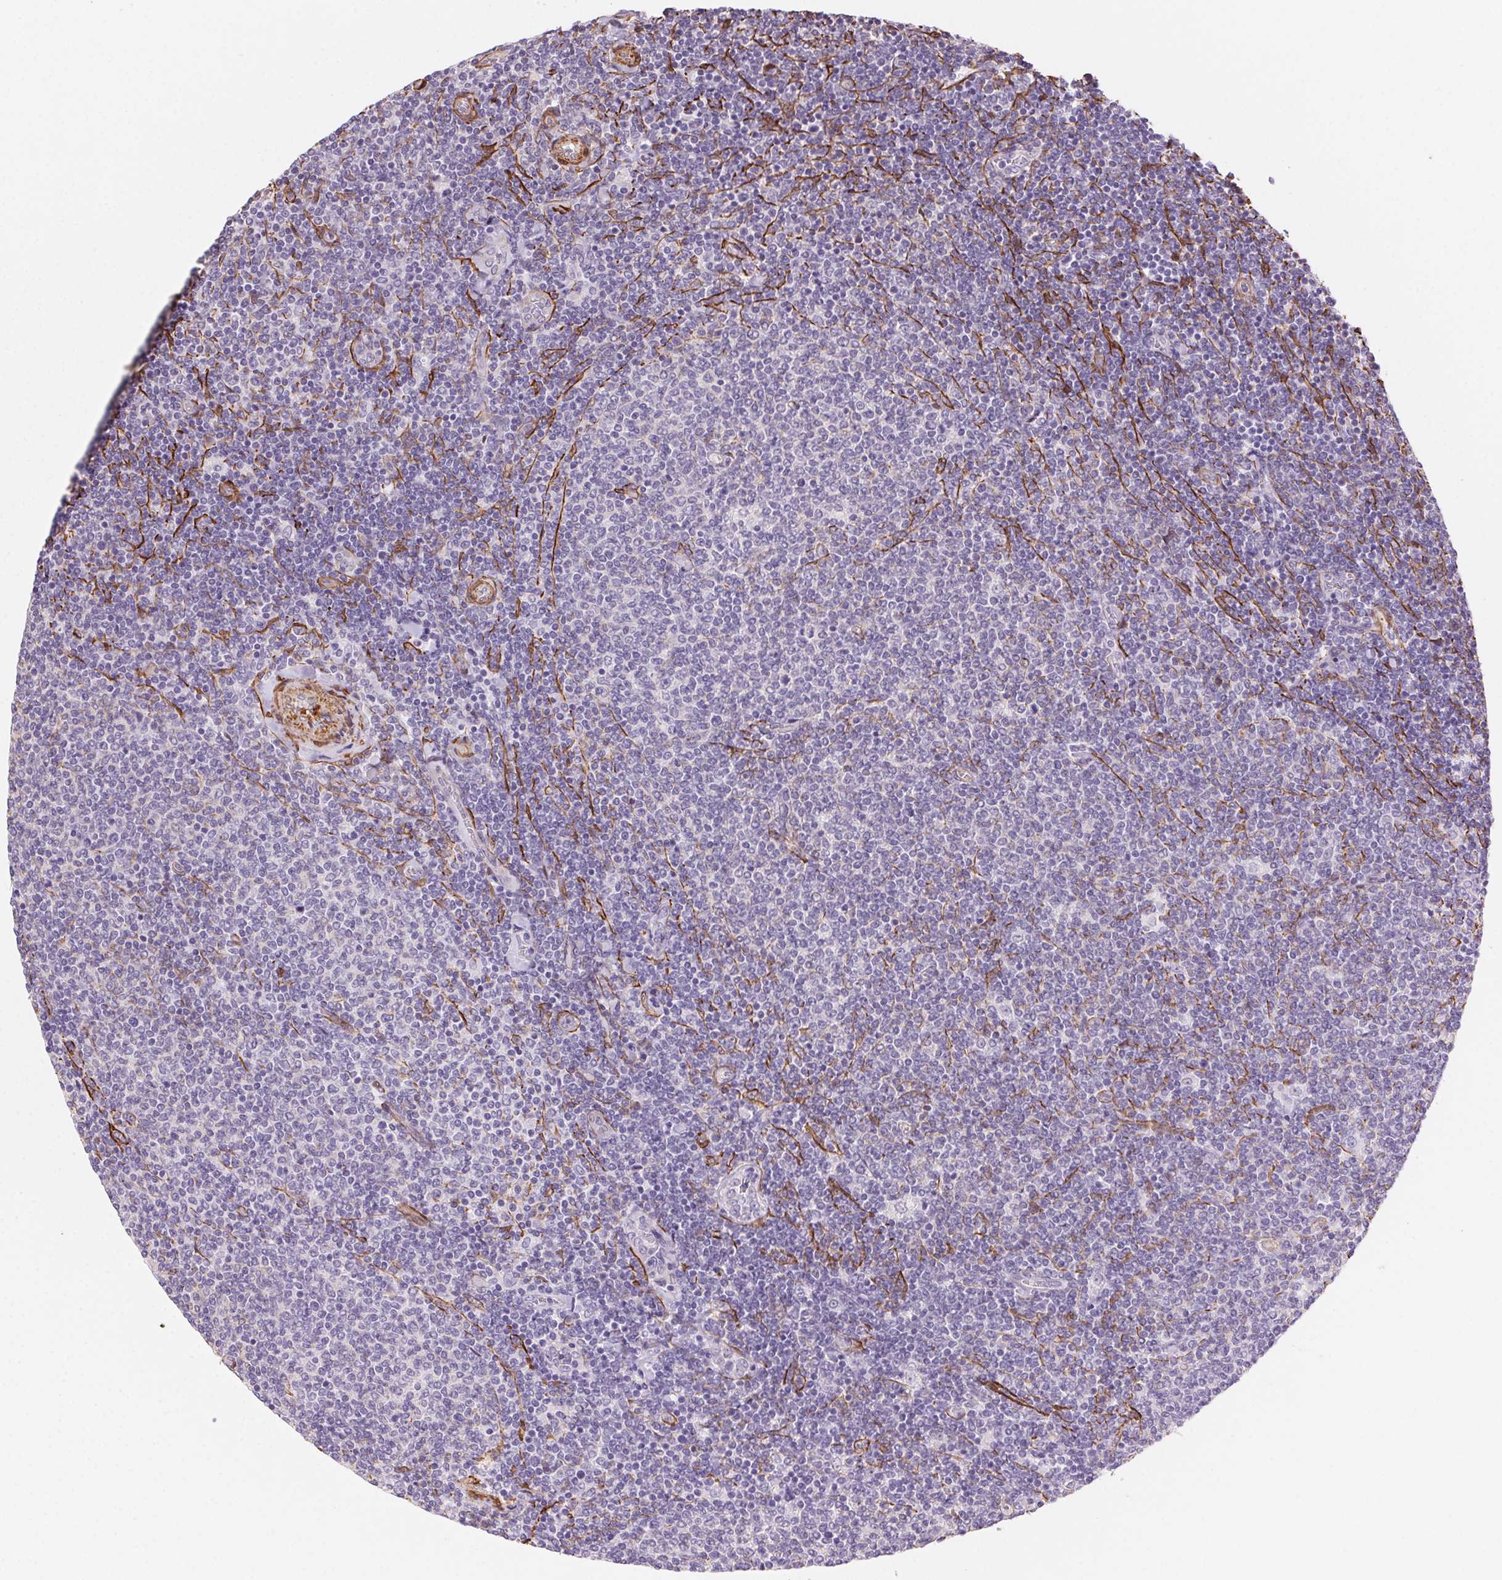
{"staining": {"intensity": "negative", "quantity": "none", "location": "none"}, "tissue": "lymphoma", "cell_type": "Tumor cells", "image_type": "cancer", "snomed": [{"axis": "morphology", "description": "Malignant lymphoma, non-Hodgkin's type, Low grade"}, {"axis": "topography", "description": "Lymph node"}], "caption": "High power microscopy micrograph of an immunohistochemistry (IHC) micrograph of lymphoma, revealing no significant positivity in tumor cells.", "gene": "GPX8", "patient": {"sex": "male", "age": 52}}